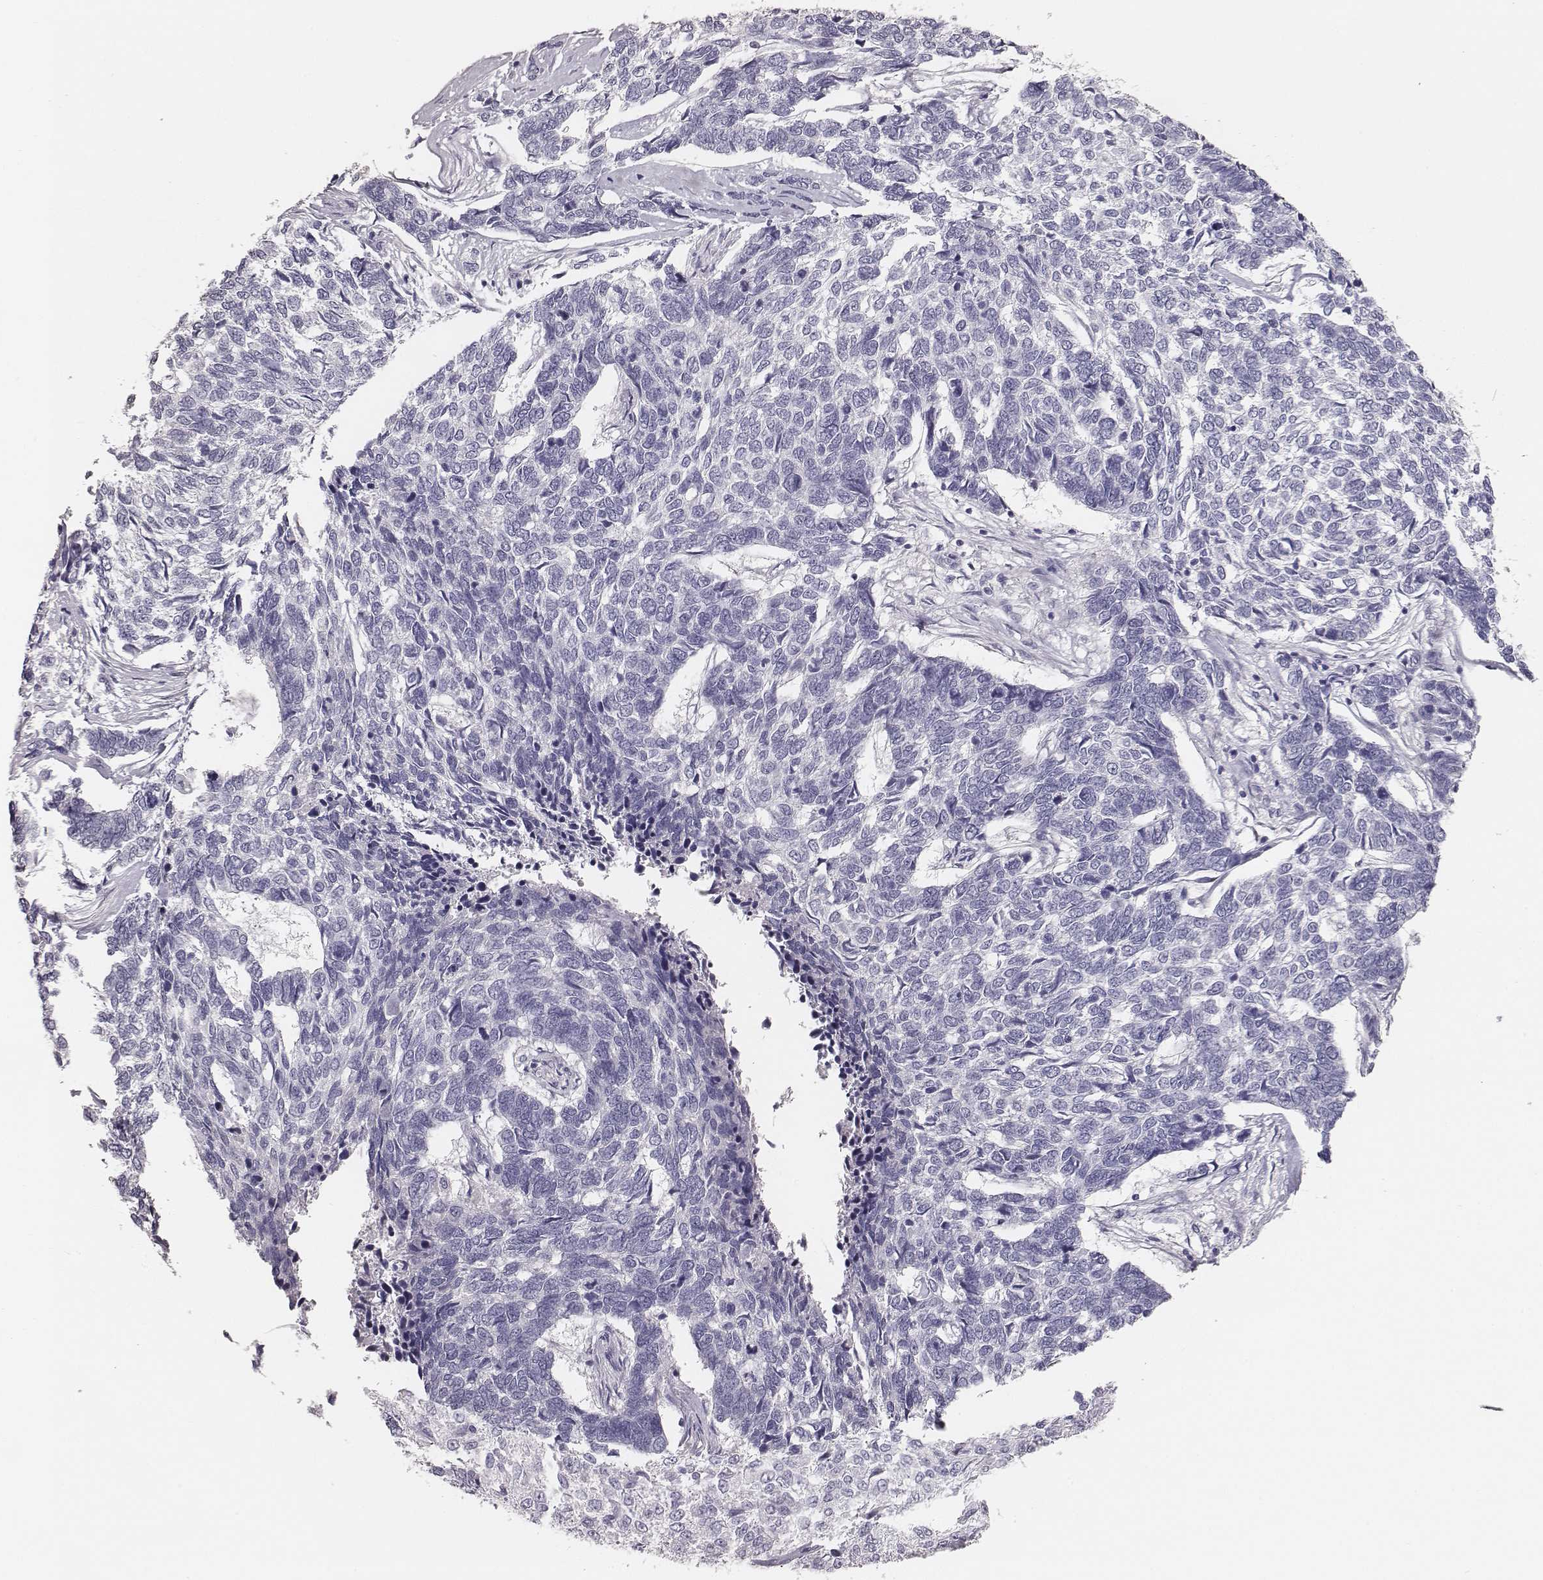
{"staining": {"intensity": "negative", "quantity": "none", "location": "none"}, "tissue": "skin cancer", "cell_type": "Tumor cells", "image_type": "cancer", "snomed": [{"axis": "morphology", "description": "Basal cell carcinoma"}, {"axis": "topography", "description": "Skin"}], "caption": "An image of skin basal cell carcinoma stained for a protein shows no brown staining in tumor cells.", "gene": "MYH6", "patient": {"sex": "female", "age": 65}}